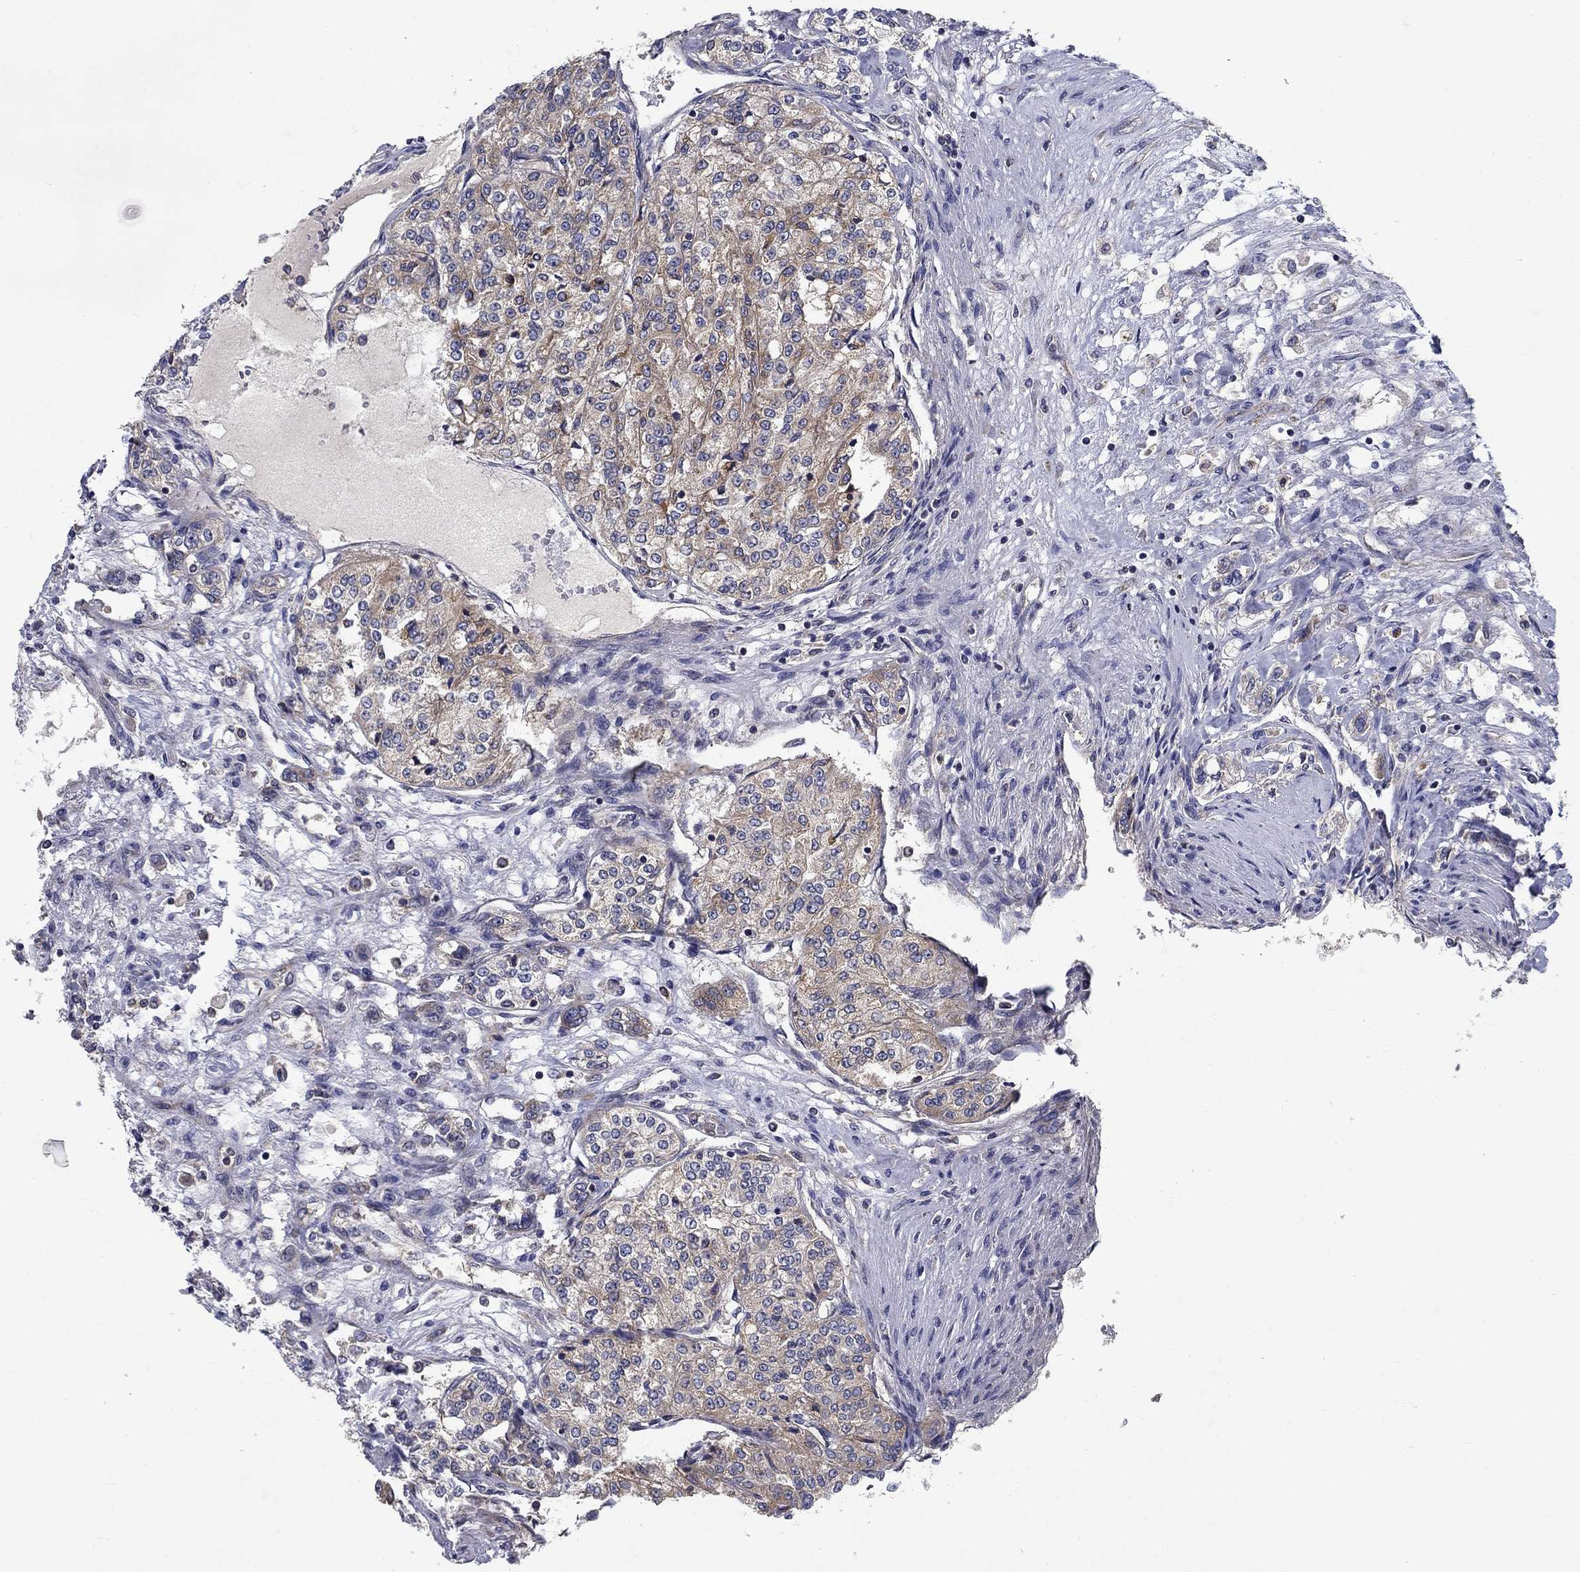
{"staining": {"intensity": "weak", "quantity": "25%-75%", "location": "cytoplasmic/membranous"}, "tissue": "renal cancer", "cell_type": "Tumor cells", "image_type": "cancer", "snomed": [{"axis": "morphology", "description": "Adenocarcinoma, NOS"}, {"axis": "topography", "description": "Kidney"}], "caption": "Protein expression analysis of human renal cancer (adenocarcinoma) reveals weak cytoplasmic/membranous staining in approximately 25%-75% of tumor cells.", "gene": "GLTP", "patient": {"sex": "female", "age": 63}}